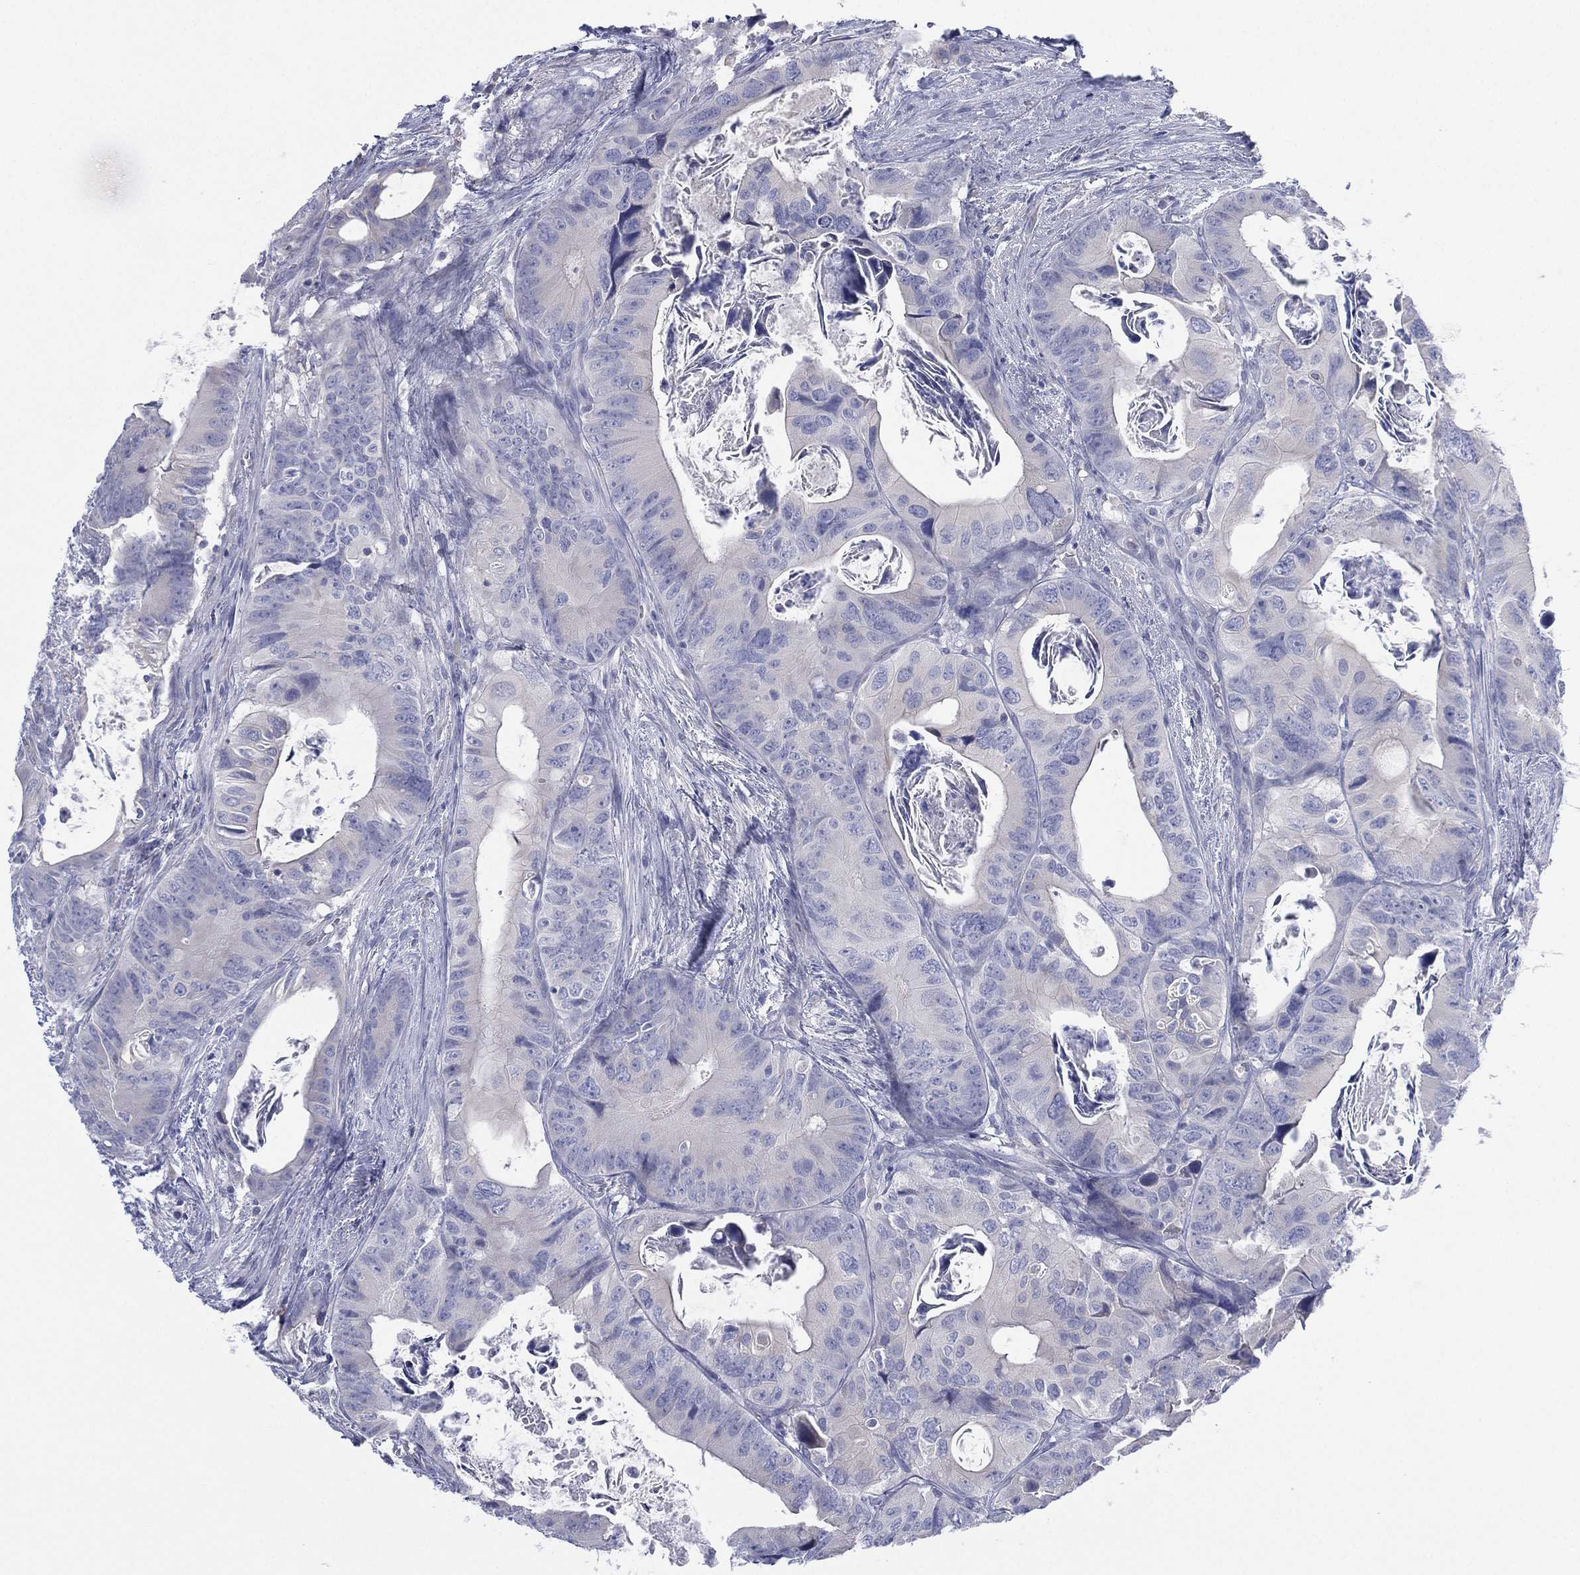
{"staining": {"intensity": "negative", "quantity": "none", "location": "none"}, "tissue": "colorectal cancer", "cell_type": "Tumor cells", "image_type": "cancer", "snomed": [{"axis": "morphology", "description": "Adenocarcinoma, NOS"}, {"axis": "topography", "description": "Rectum"}], "caption": "IHC image of neoplastic tissue: colorectal adenocarcinoma stained with DAB displays no significant protein expression in tumor cells.", "gene": "CYP2D6", "patient": {"sex": "male", "age": 64}}